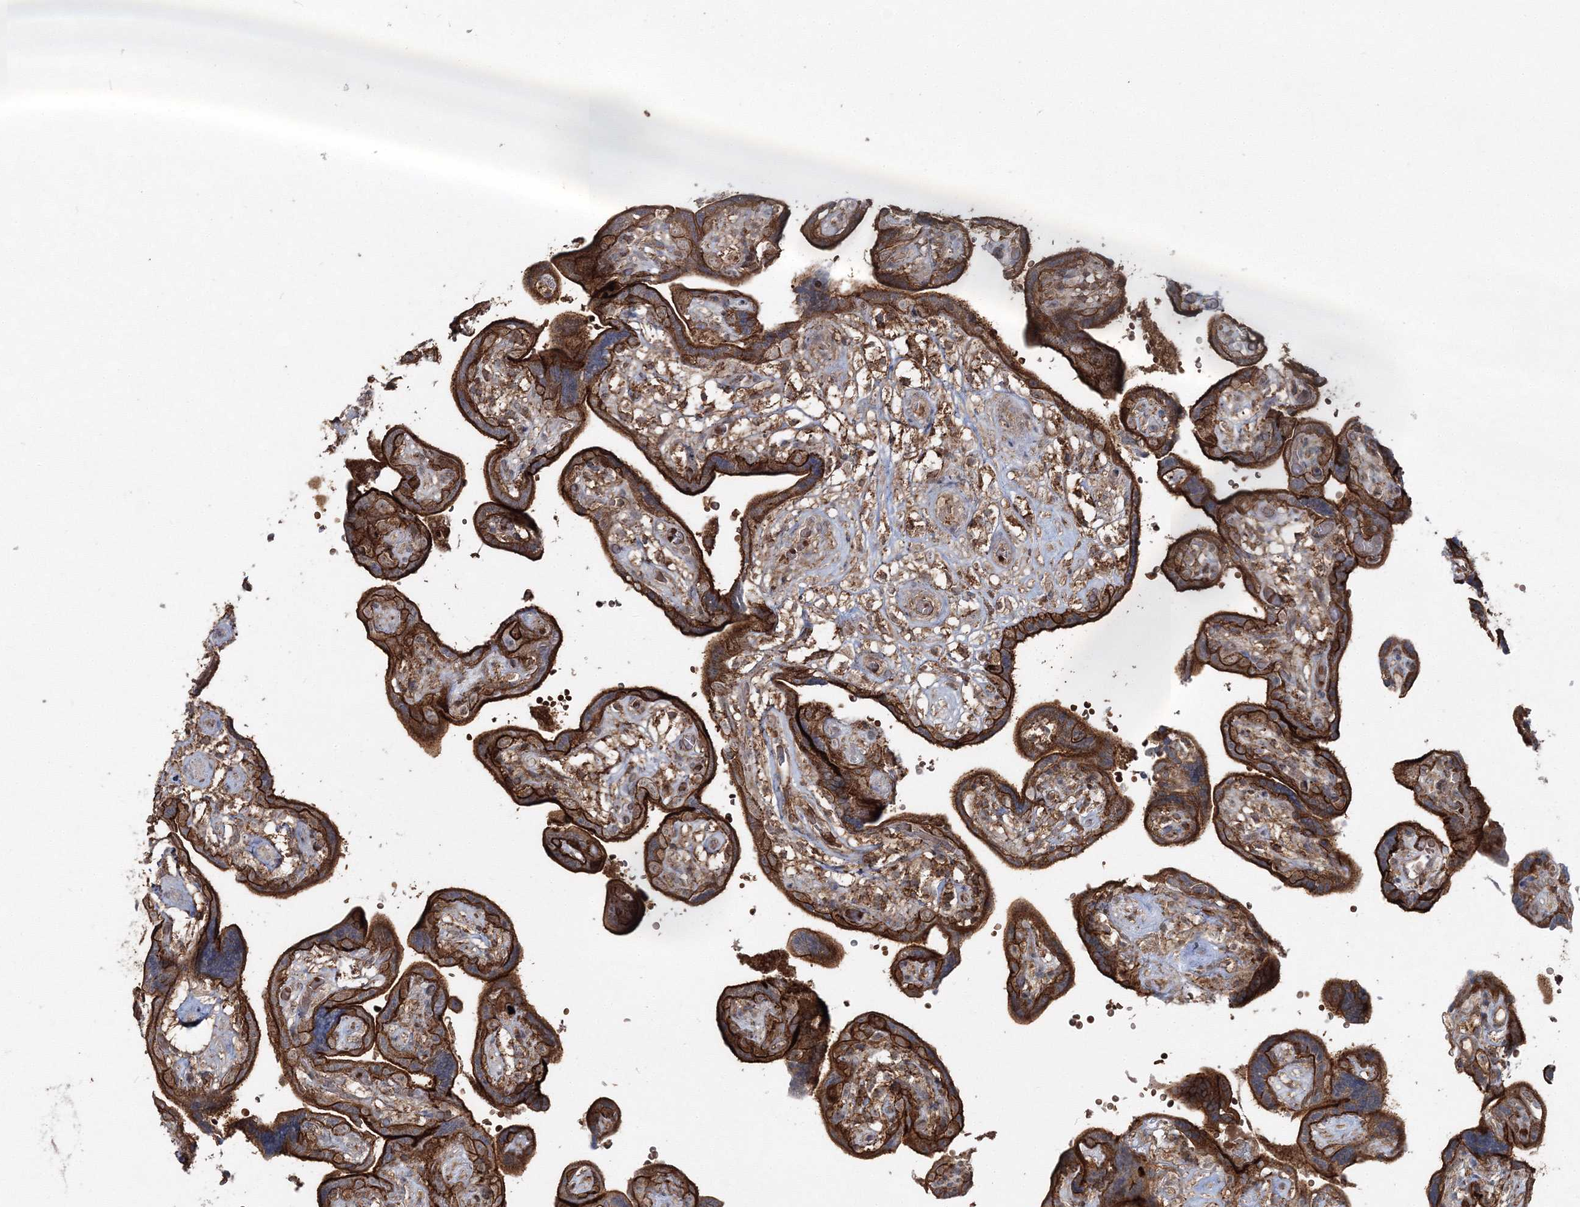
{"staining": {"intensity": "strong", "quantity": ">75%", "location": "cytoplasmic/membranous"}, "tissue": "placenta", "cell_type": "Trophoblastic cells", "image_type": "normal", "snomed": [{"axis": "morphology", "description": "Normal tissue, NOS"}, {"axis": "topography", "description": "Placenta"}], "caption": "Protein expression analysis of unremarkable human placenta reveals strong cytoplasmic/membranous positivity in approximately >75% of trophoblastic cells. Using DAB (3,3'-diaminobenzidine) (brown) and hematoxylin (blue) stains, captured at high magnification using brightfield microscopy.", "gene": "PCBD2", "patient": {"sex": "female", "age": 30}}